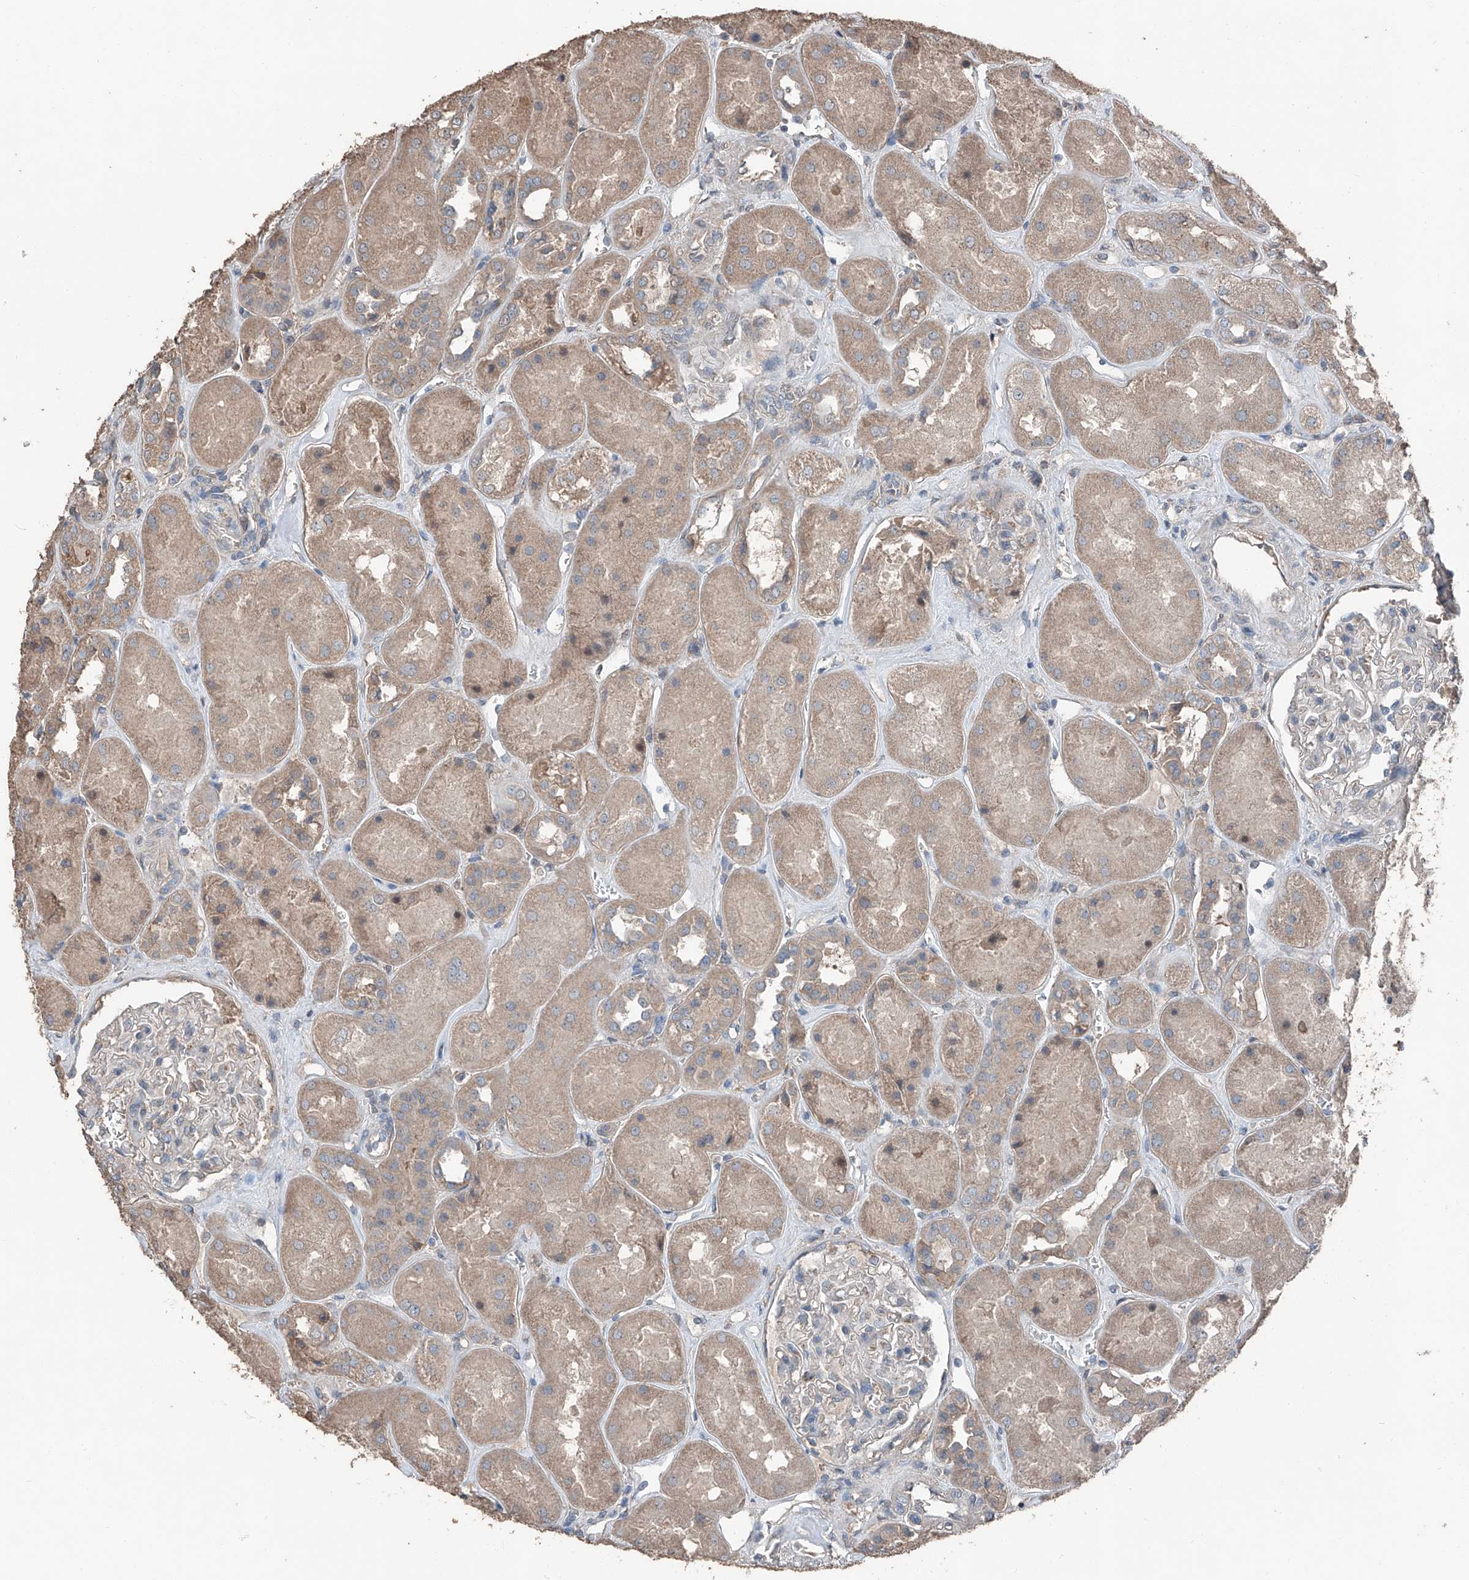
{"staining": {"intensity": "negative", "quantity": "none", "location": "none"}, "tissue": "kidney", "cell_type": "Cells in glomeruli", "image_type": "normal", "snomed": [{"axis": "morphology", "description": "Normal tissue, NOS"}, {"axis": "topography", "description": "Kidney"}], "caption": "Protein analysis of unremarkable kidney shows no significant expression in cells in glomeruli.", "gene": "MAMLD1", "patient": {"sex": "male", "age": 70}}